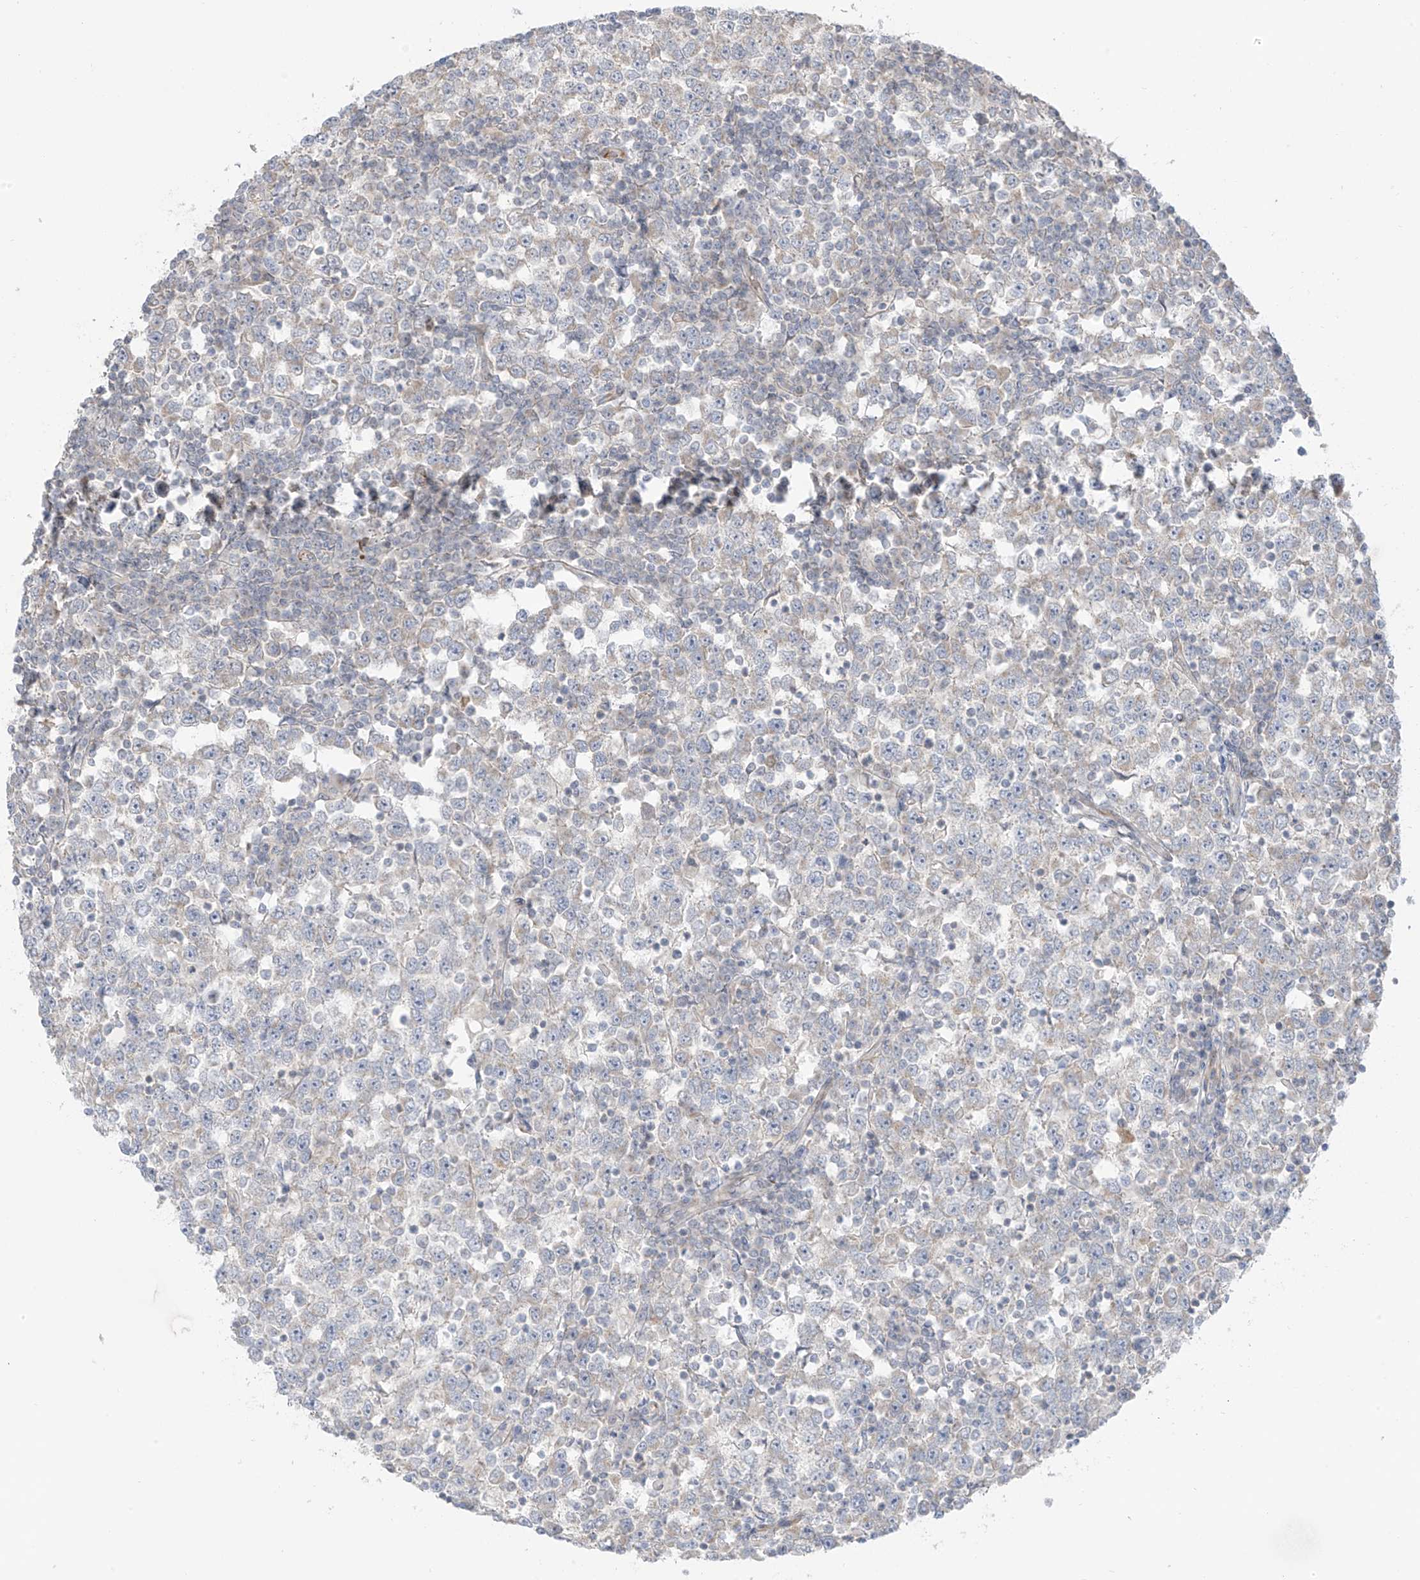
{"staining": {"intensity": "negative", "quantity": "none", "location": "none"}, "tissue": "testis cancer", "cell_type": "Tumor cells", "image_type": "cancer", "snomed": [{"axis": "morphology", "description": "Seminoma, NOS"}, {"axis": "topography", "description": "Testis"}], "caption": "The immunohistochemistry (IHC) micrograph has no significant expression in tumor cells of seminoma (testis) tissue.", "gene": "HS6ST2", "patient": {"sex": "male", "age": 65}}